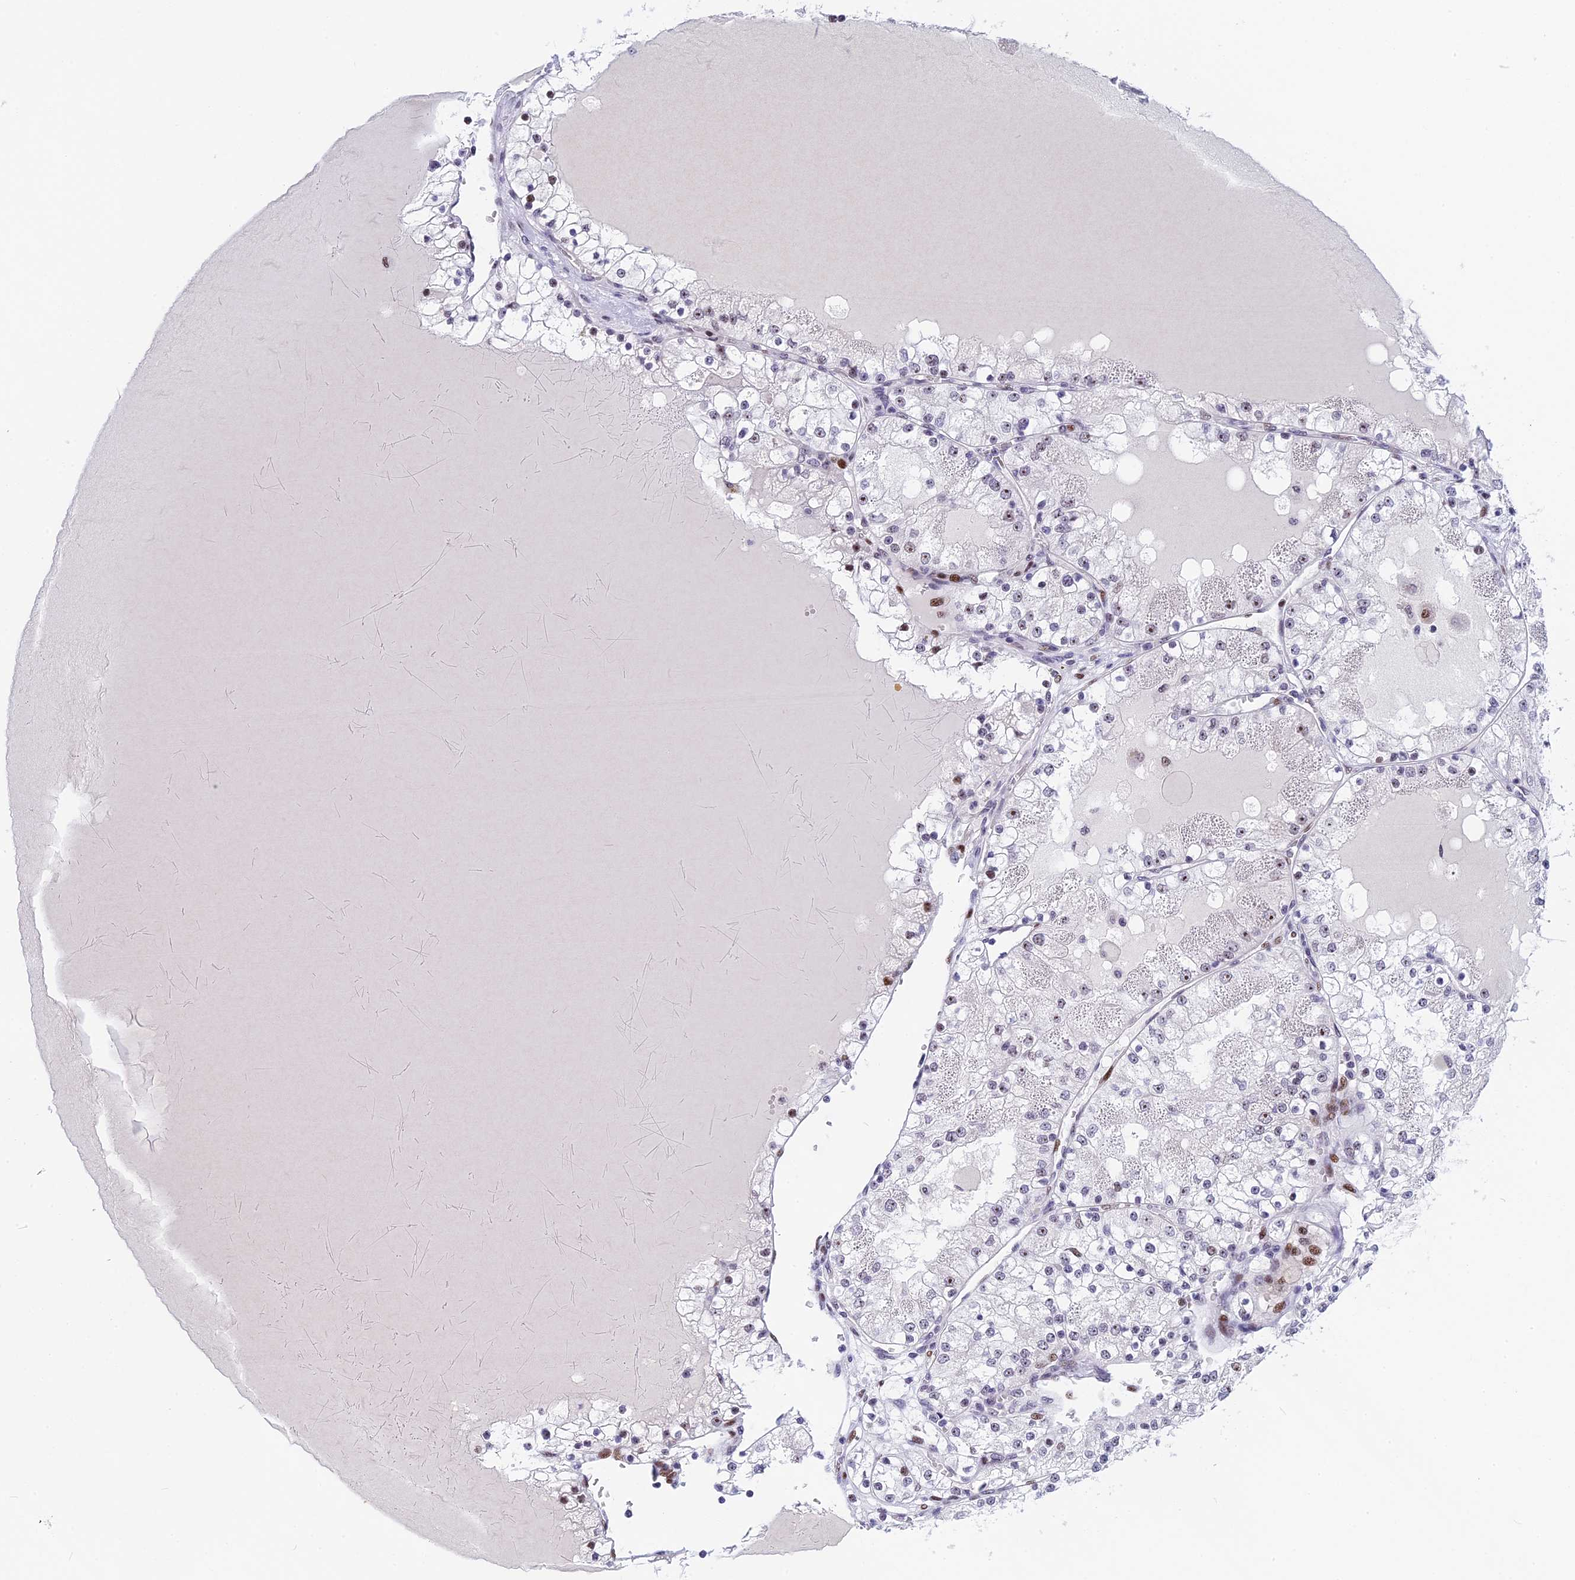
{"staining": {"intensity": "moderate", "quantity": "<25%", "location": "nuclear"}, "tissue": "renal cancer", "cell_type": "Tumor cells", "image_type": "cancer", "snomed": [{"axis": "morphology", "description": "Normal tissue, NOS"}, {"axis": "morphology", "description": "Adenocarcinoma, NOS"}, {"axis": "topography", "description": "Kidney"}], "caption": "Moderate nuclear staining is identified in about <25% of tumor cells in renal cancer (adenocarcinoma). The staining is performed using DAB brown chromogen to label protein expression. The nuclei are counter-stained blue using hematoxylin.", "gene": "NSA2", "patient": {"sex": "male", "age": 68}}